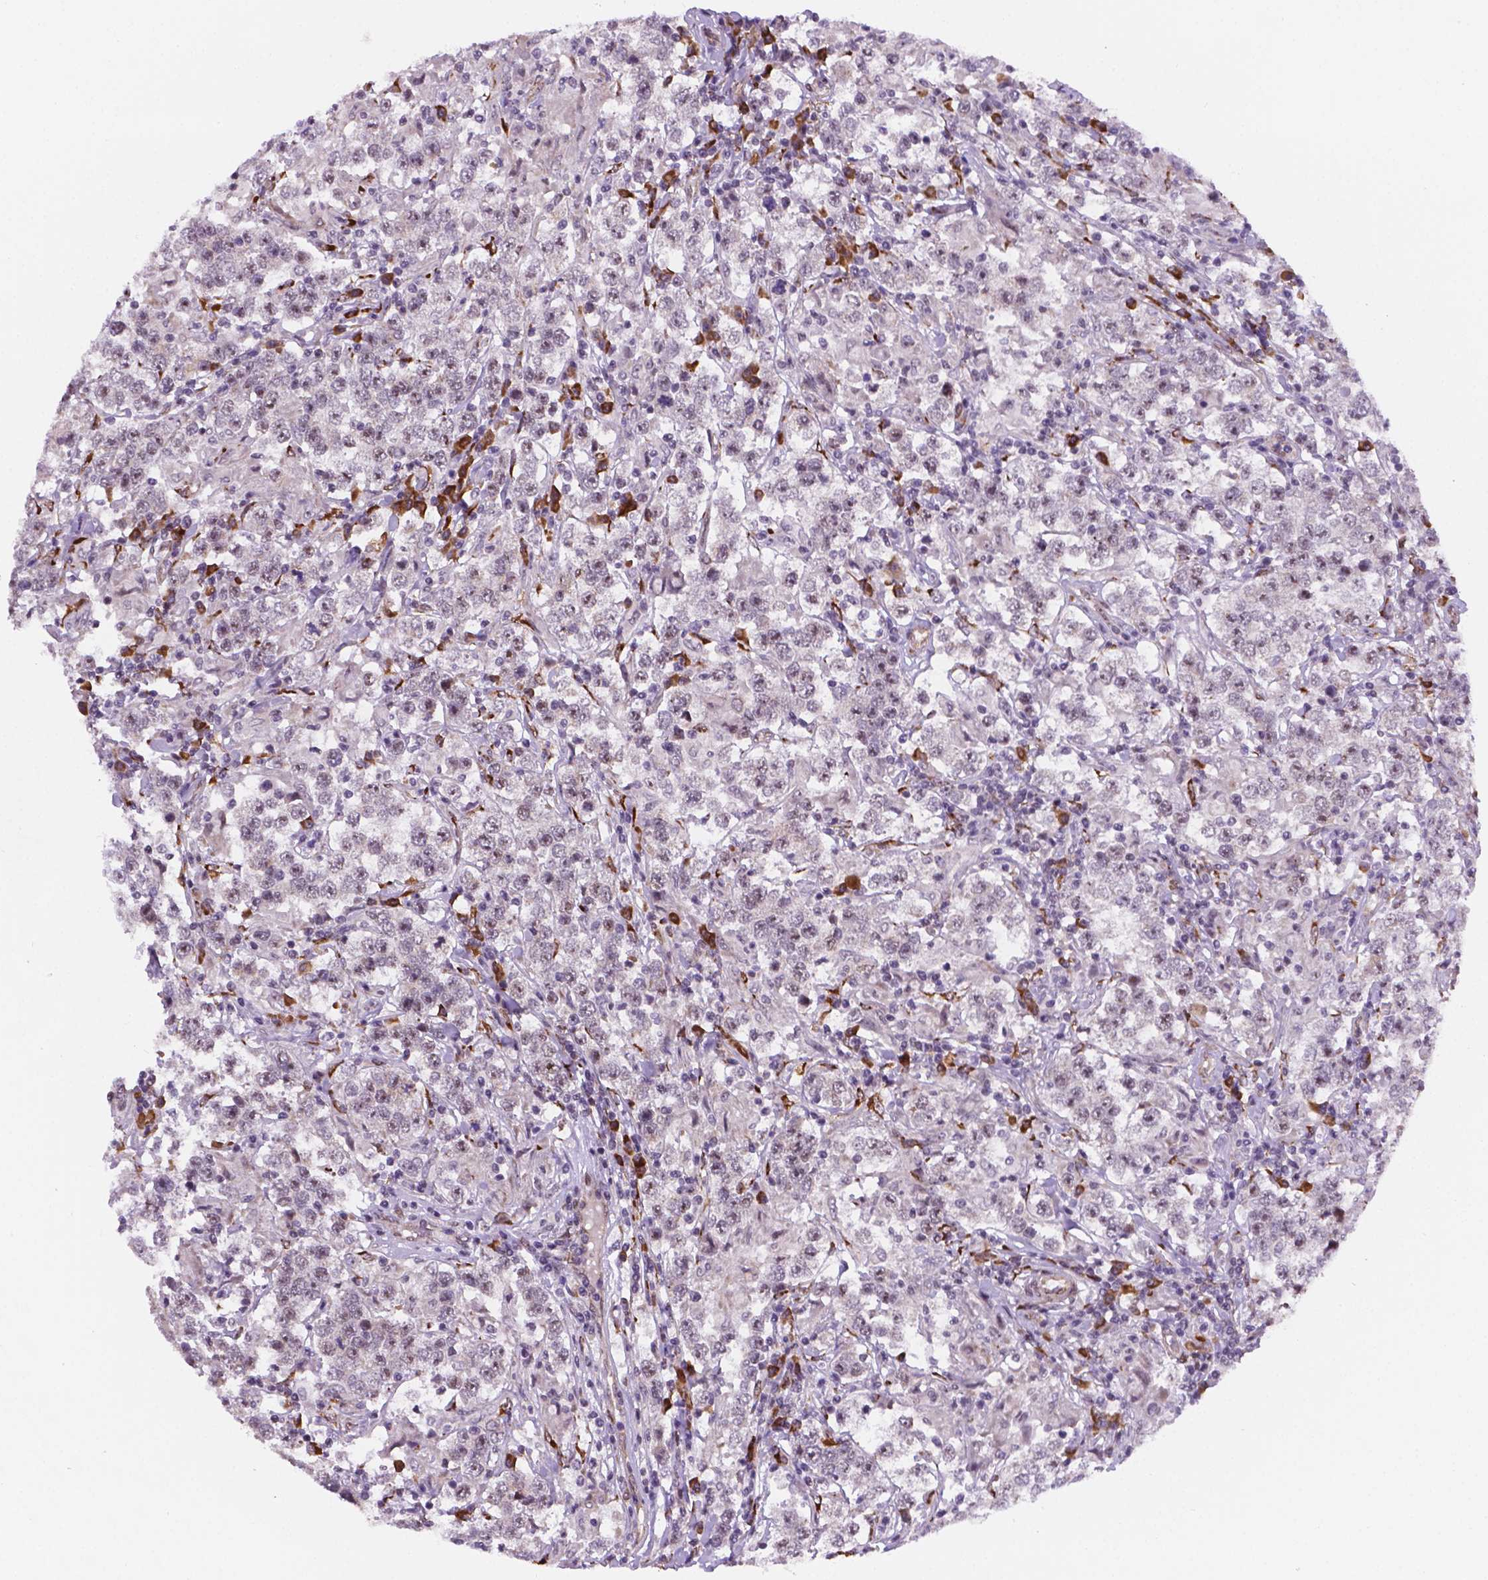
{"staining": {"intensity": "negative", "quantity": "none", "location": "none"}, "tissue": "testis cancer", "cell_type": "Tumor cells", "image_type": "cancer", "snomed": [{"axis": "morphology", "description": "Seminoma, NOS"}, {"axis": "morphology", "description": "Carcinoma, Embryonal, NOS"}, {"axis": "topography", "description": "Testis"}], "caption": "High power microscopy image of an IHC photomicrograph of testis seminoma, revealing no significant positivity in tumor cells.", "gene": "FNIP1", "patient": {"sex": "male", "age": 41}}